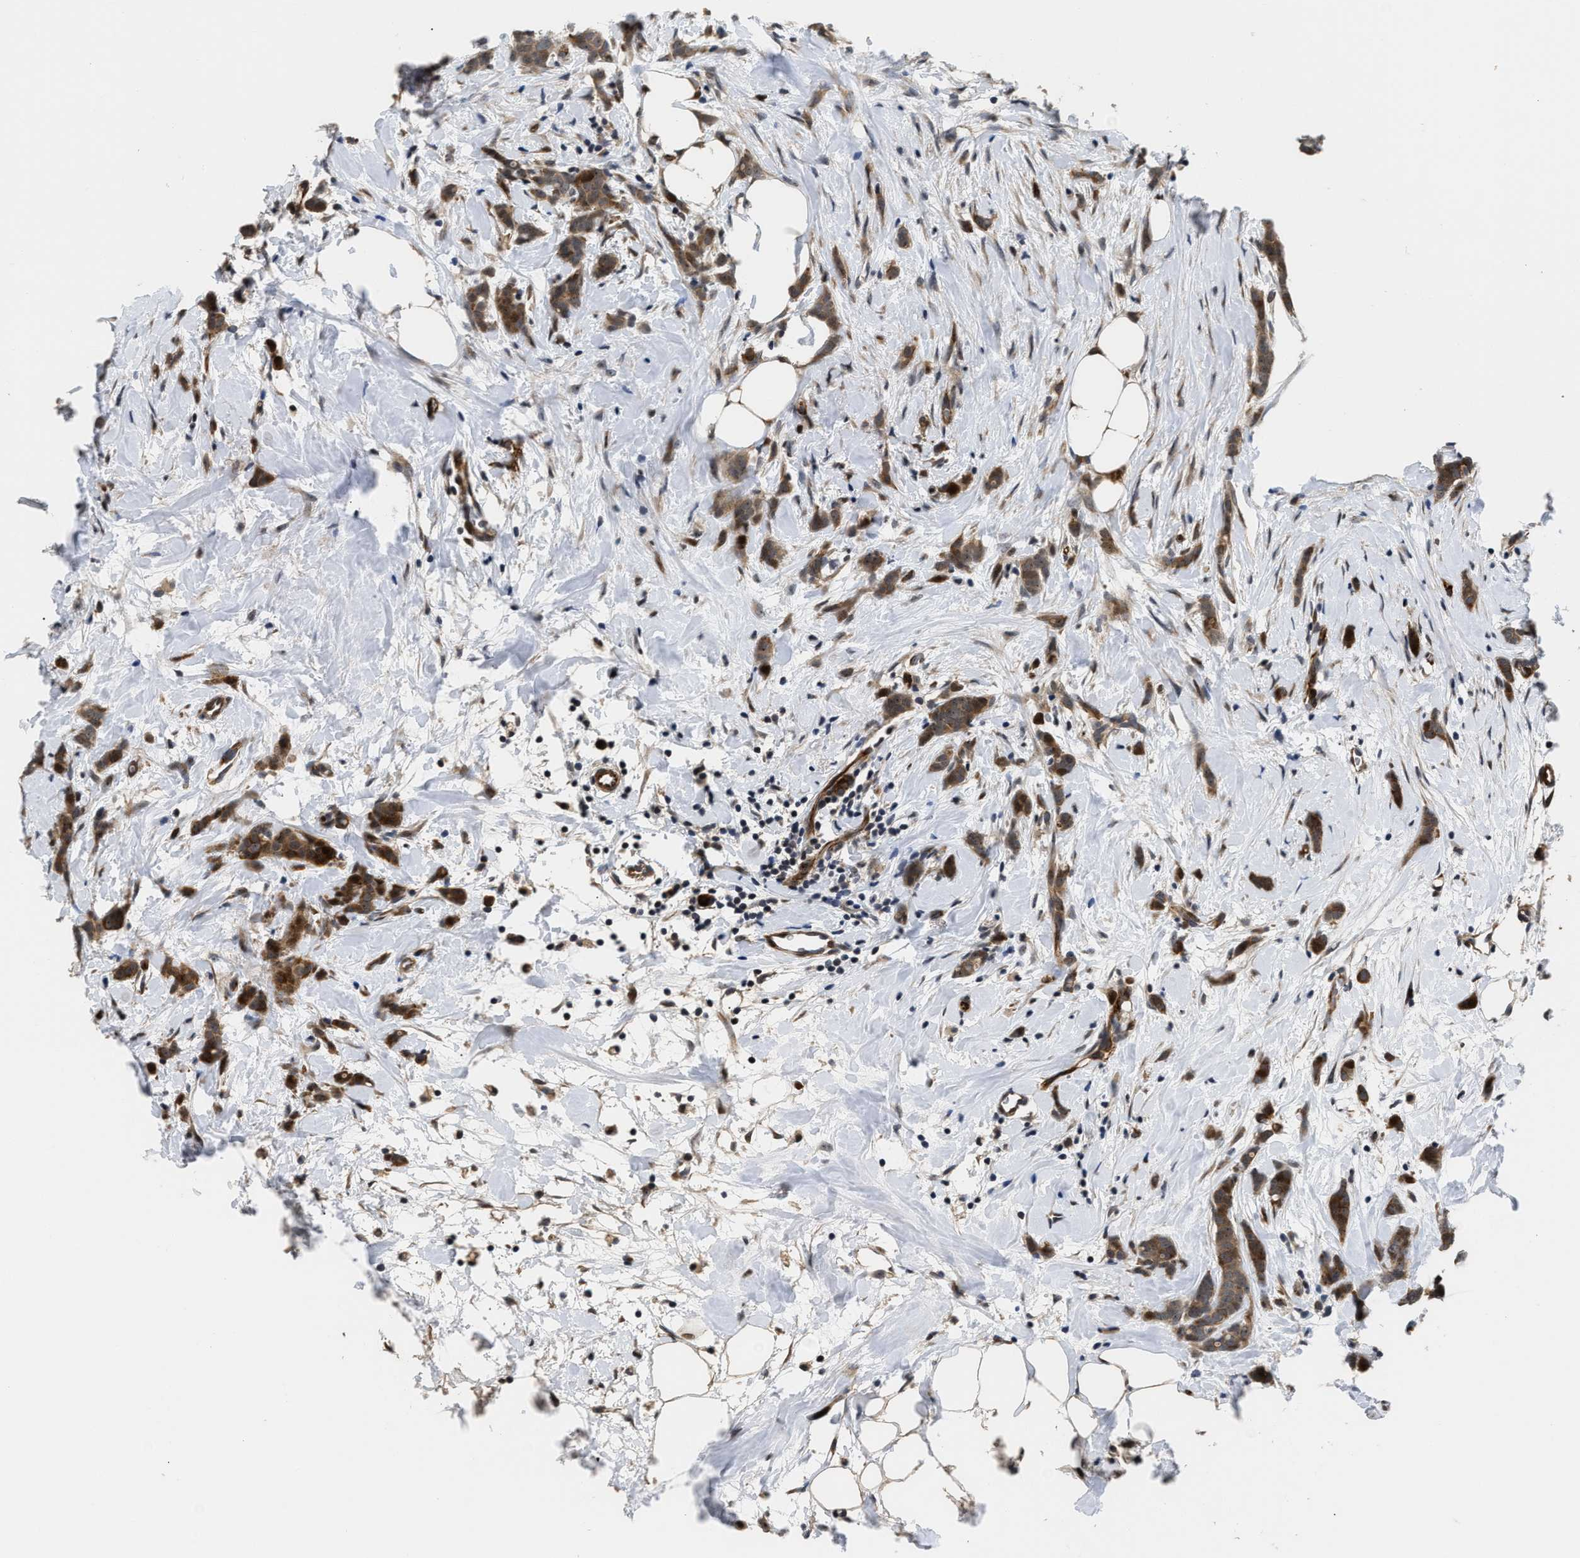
{"staining": {"intensity": "strong", "quantity": ">75%", "location": "cytoplasmic/membranous,nuclear"}, "tissue": "breast cancer", "cell_type": "Tumor cells", "image_type": "cancer", "snomed": [{"axis": "morphology", "description": "Lobular carcinoma, in situ"}, {"axis": "morphology", "description": "Lobular carcinoma"}, {"axis": "topography", "description": "Breast"}], "caption": "Immunohistochemistry of human lobular carcinoma (breast) displays high levels of strong cytoplasmic/membranous and nuclear staining in about >75% of tumor cells.", "gene": "ALDH3A2", "patient": {"sex": "female", "age": 41}}